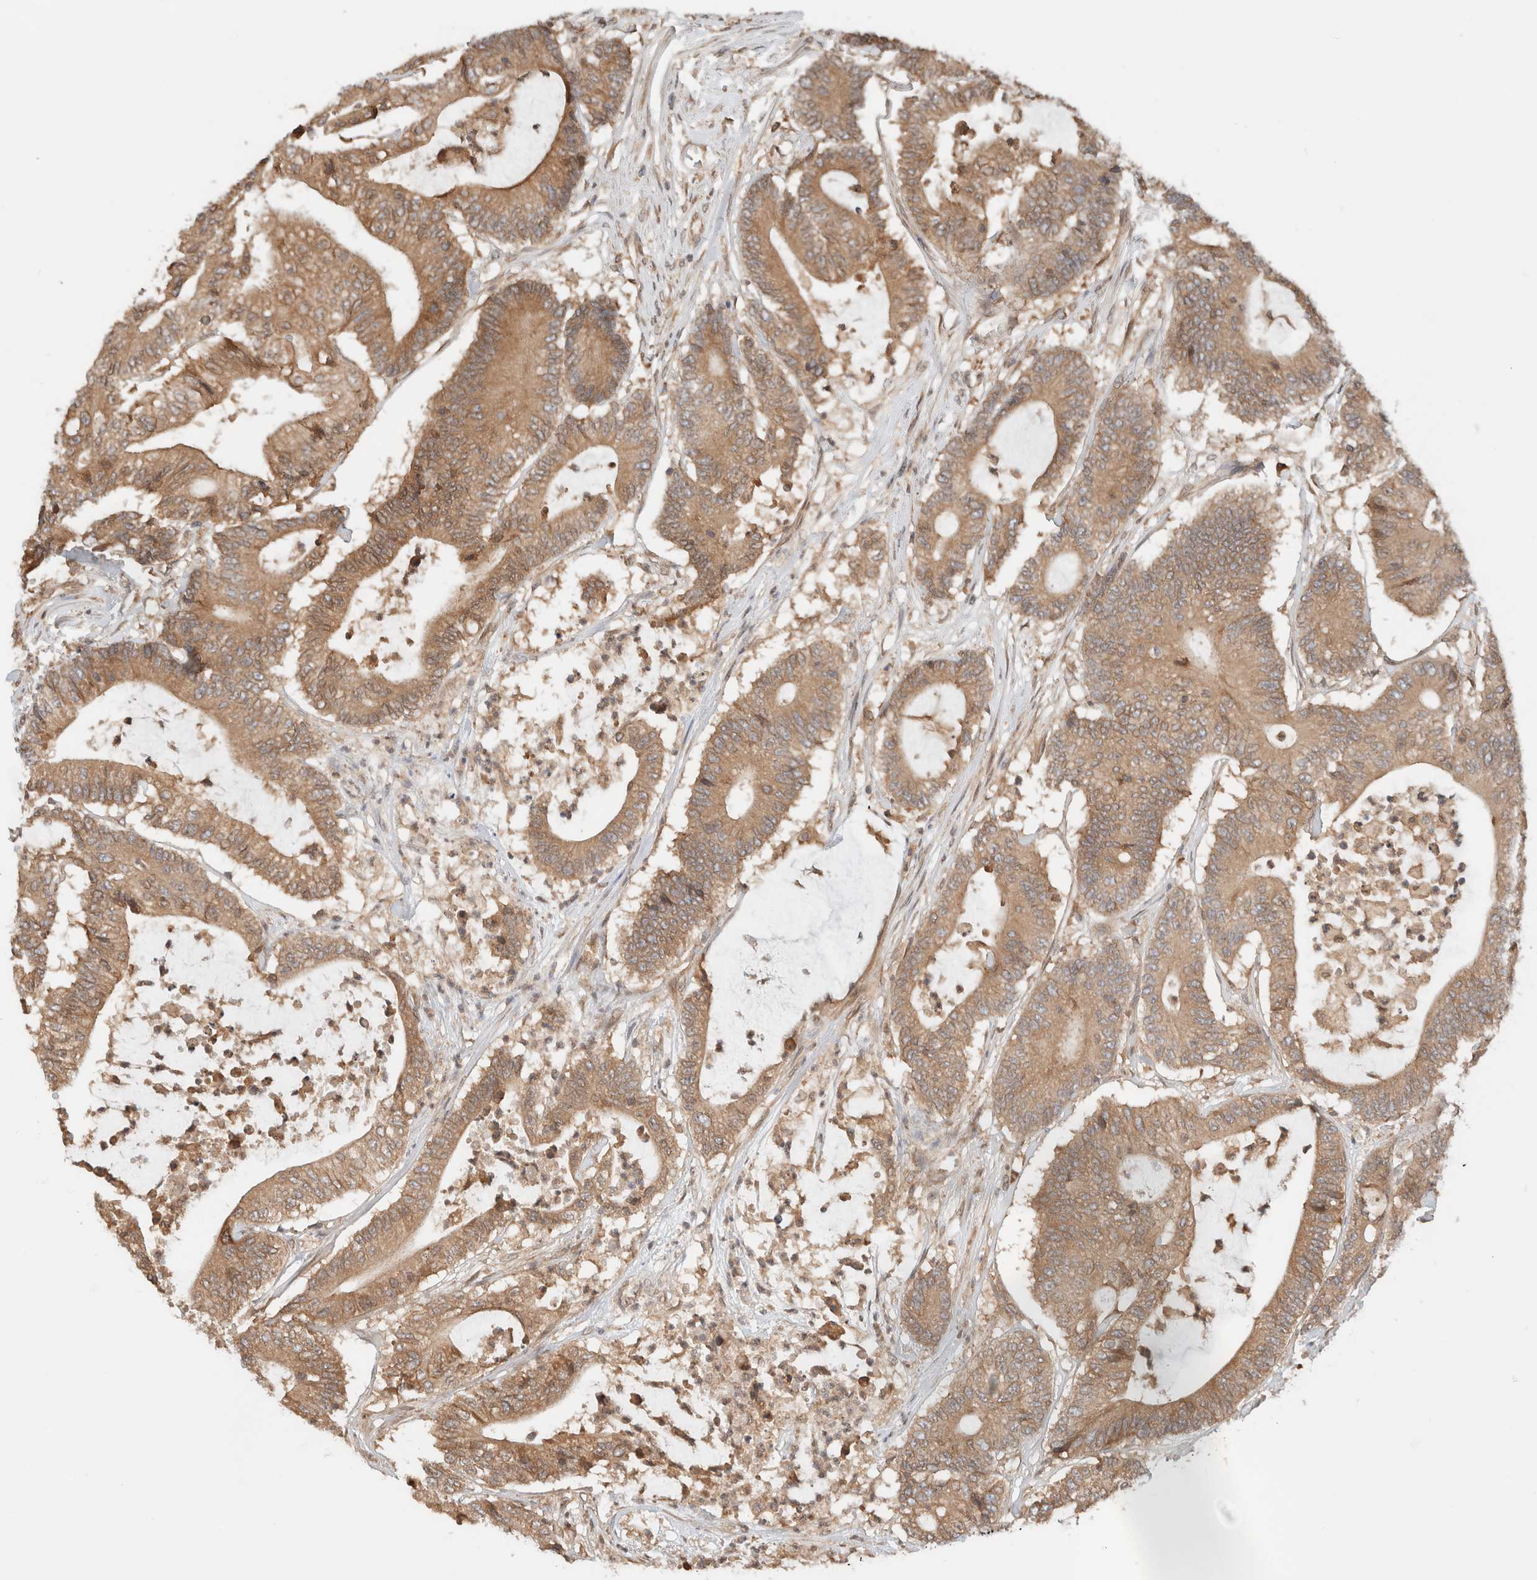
{"staining": {"intensity": "moderate", "quantity": ">75%", "location": "cytoplasmic/membranous"}, "tissue": "colorectal cancer", "cell_type": "Tumor cells", "image_type": "cancer", "snomed": [{"axis": "morphology", "description": "Adenocarcinoma, NOS"}, {"axis": "topography", "description": "Colon"}], "caption": "A photomicrograph of colorectal cancer (adenocarcinoma) stained for a protein displays moderate cytoplasmic/membranous brown staining in tumor cells.", "gene": "ARFGEF2", "patient": {"sex": "female", "age": 84}}